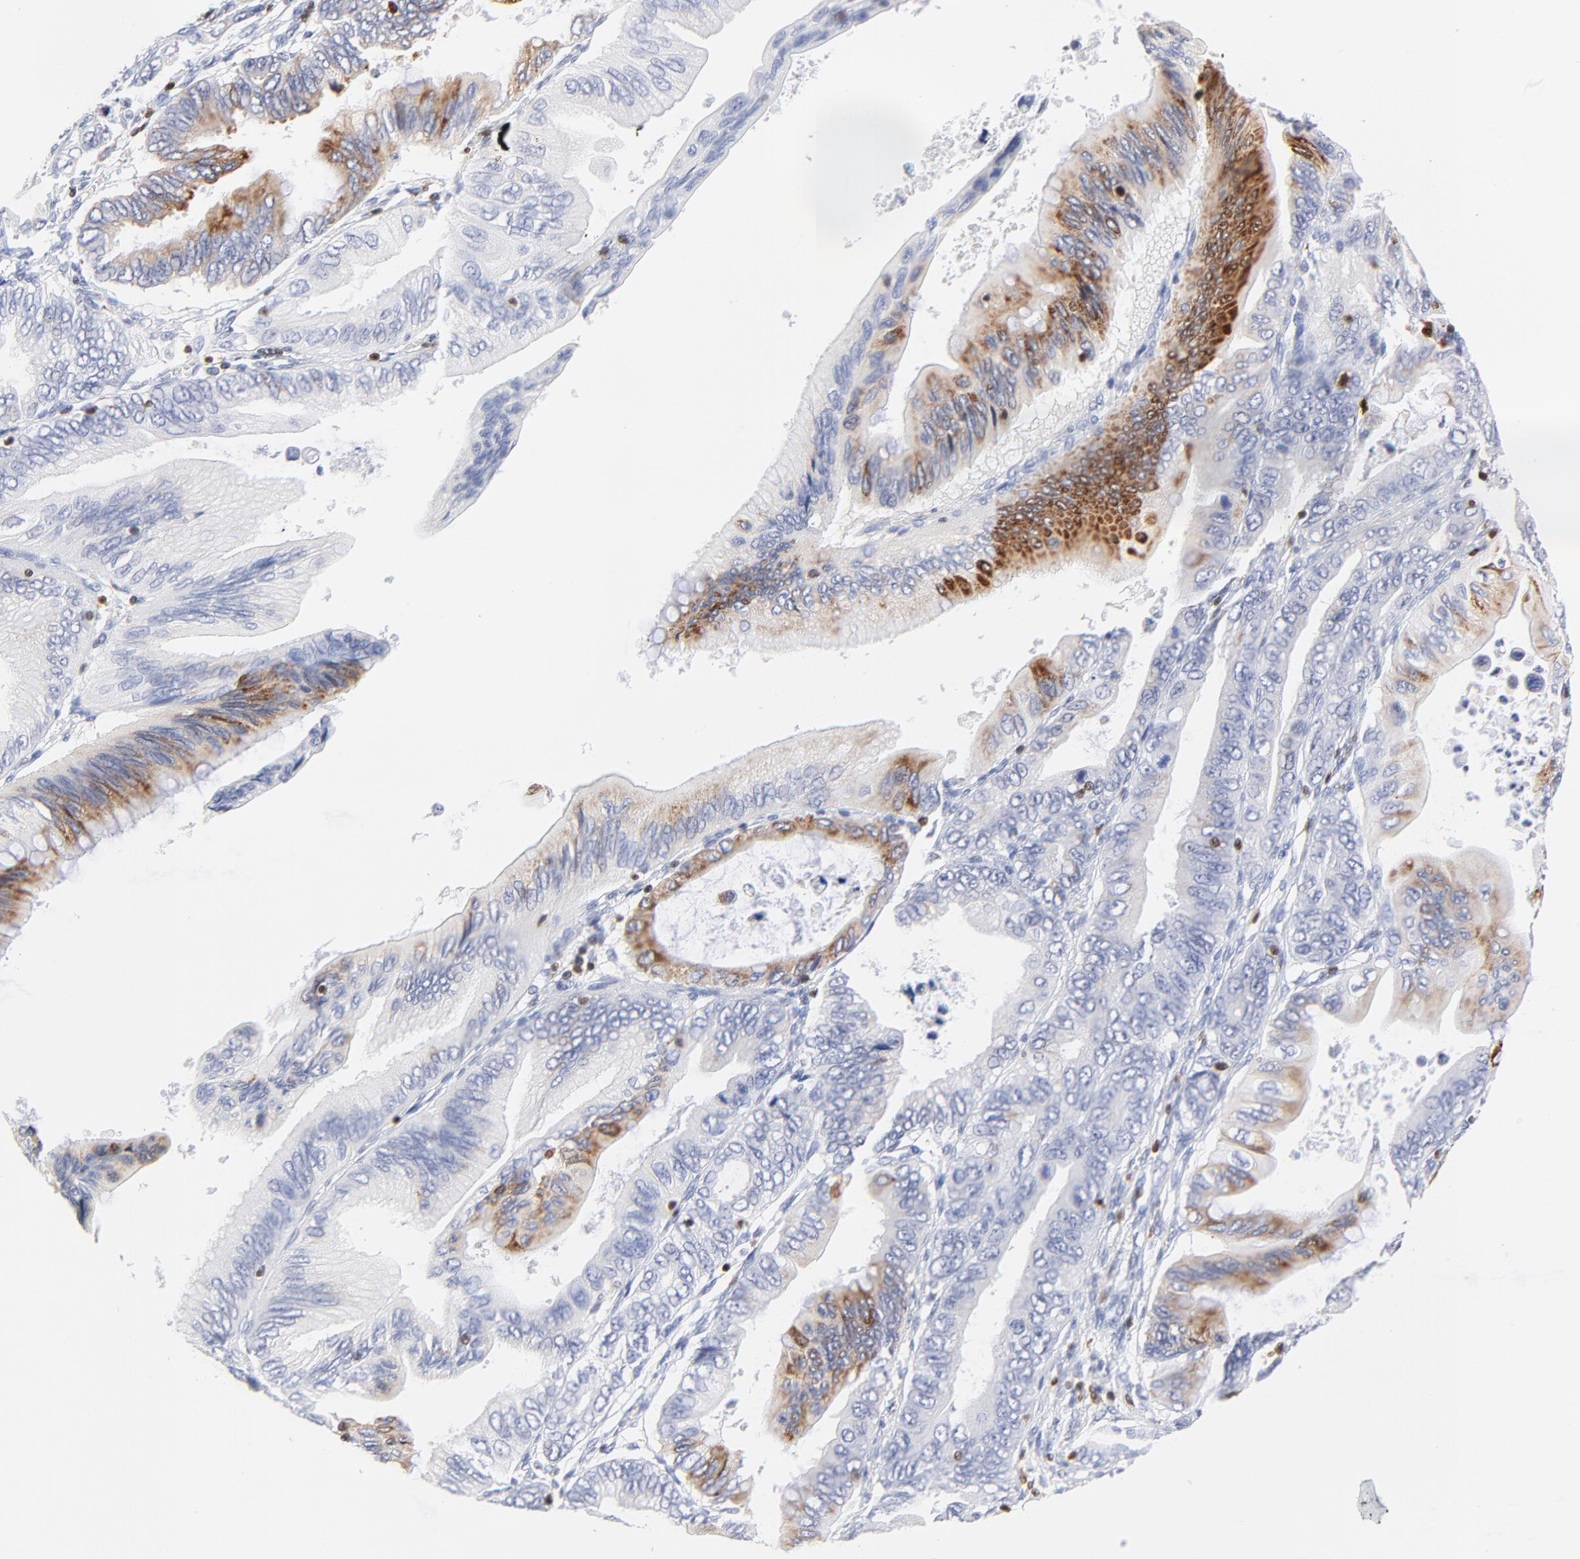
{"staining": {"intensity": "moderate", "quantity": "25%-75%", "location": "cytoplasmic/membranous"}, "tissue": "pancreatic cancer", "cell_type": "Tumor cells", "image_type": "cancer", "snomed": [{"axis": "morphology", "description": "Adenocarcinoma, NOS"}, {"axis": "topography", "description": "Pancreas"}], "caption": "Pancreatic cancer stained with a brown dye exhibits moderate cytoplasmic/membranous positive expression in about 25%-75% of tumor cells.", "gene": "ZAP70", "patient": {"sex": "female", "age": 66}}